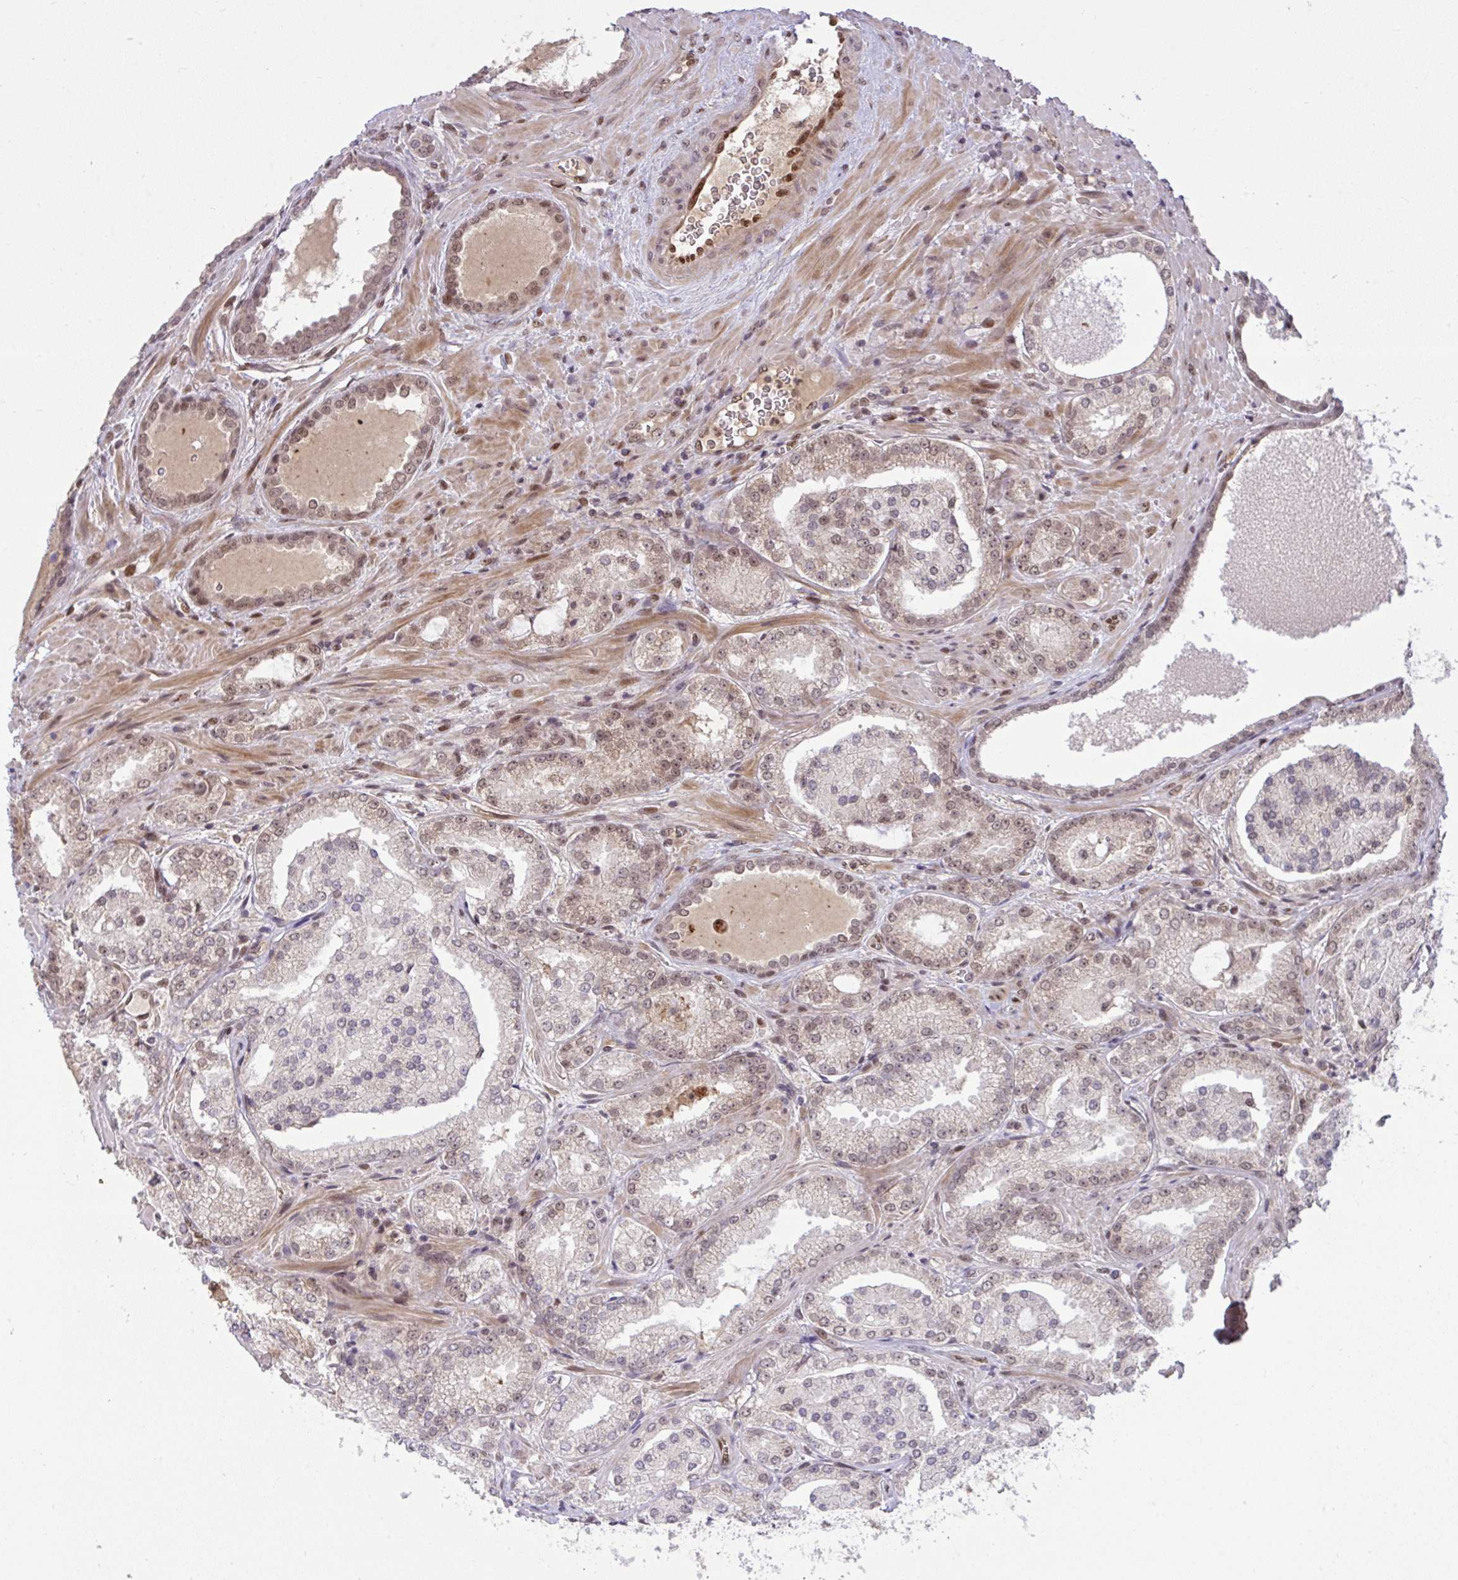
{"staining": {"intensity": "moderate", "quantity": "25%-75%", "location": "nuclear"}, "tissue": "prostate cancer", "cell_type": "Tumor cells", "image_type": "cancer", "snomed": [{"axis": "morphology", "description": "Adenocarcinoma, High grade"}, {"axis": "topography", "description": "Prostate"}], "caption": "IHC of human prostate high-grade adenocarcinoma displays medium levels of moderate nuclear expression in approximately 25%-75% of tumor cells.", "gene": "KLF2", "patient": {"sex": "male", "age": 73}}